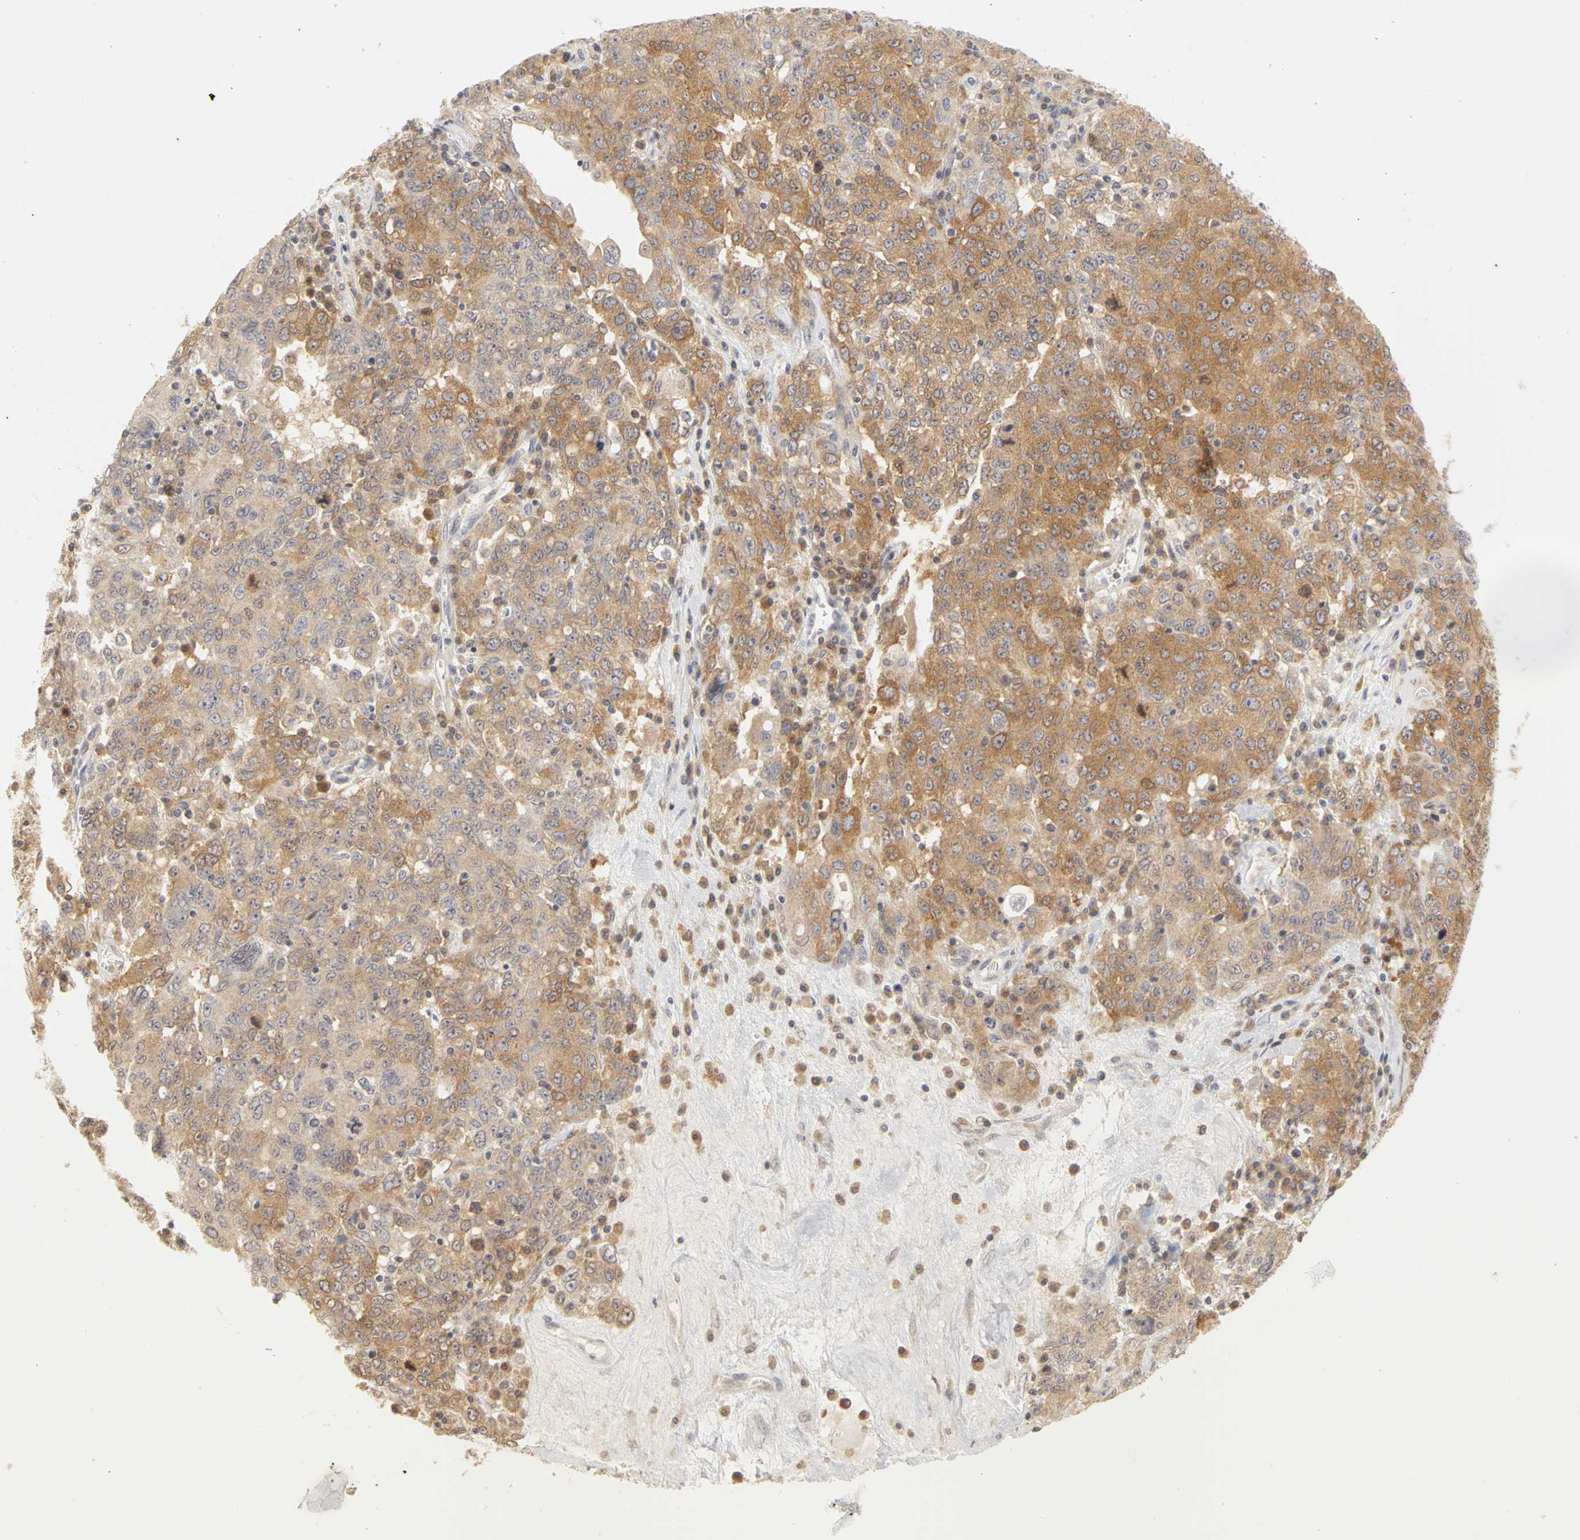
{"staining": {"intensity": "moderate", "quantity": ">75%", "location": "cytoplasmic/membranous"}, "tissue": "ovarian cancer", "cell_type": "Tumor cells", "image_type": "cancer", "snomed": [{"axis": "morphology", "description": "Carcinoma, endometroid"}, {"axis": "topography", "description": "Ovary"}], "caption": "The immunohistochemical stain labels moderate cytoplasmic/membranous positivity in tumor cells of ovarian cancer tissue.", "gene": "IRAK1", "patient": {"sex": "female", "age": 62}}